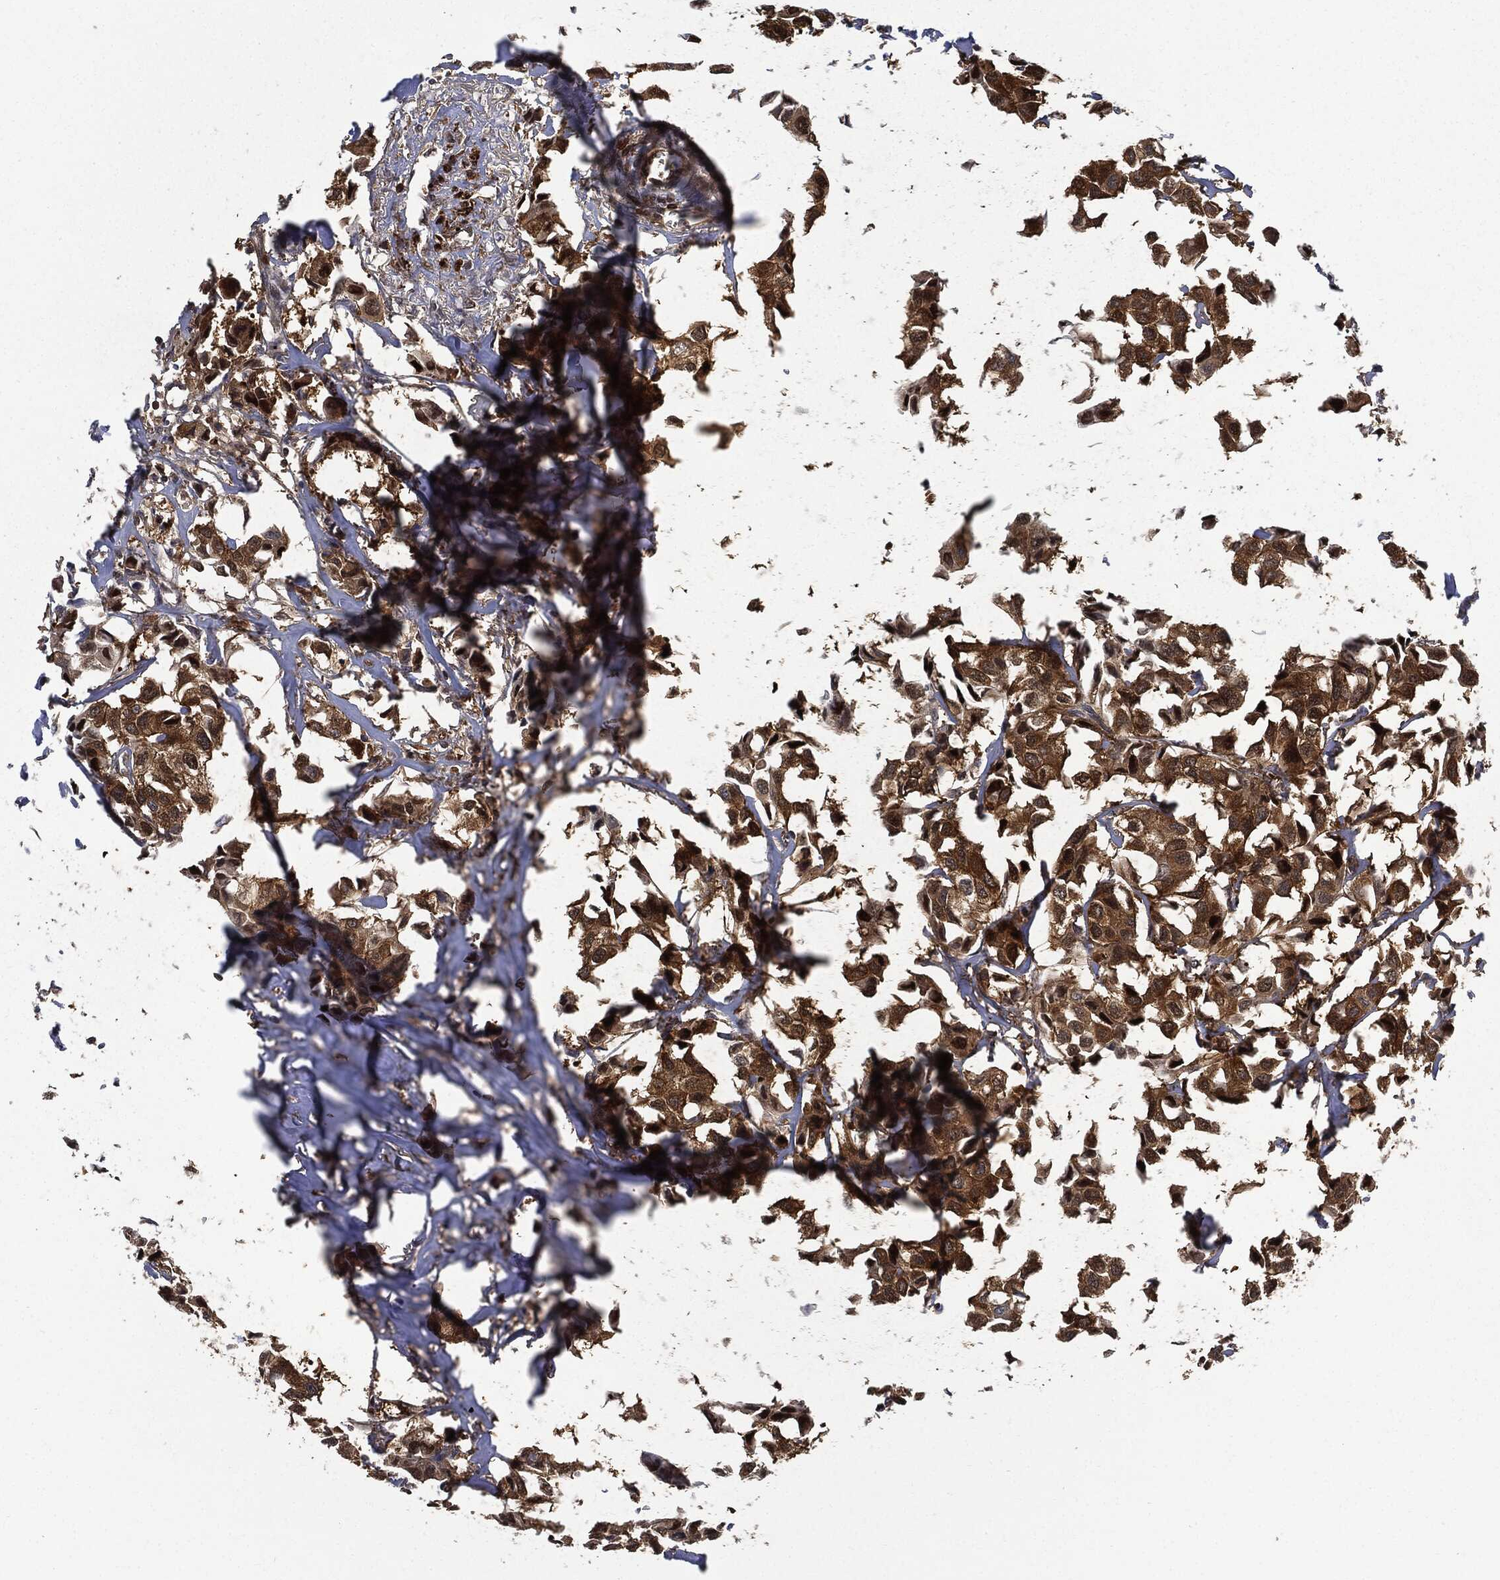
{"staining": {"intensity": "strong", "quantity": ">75%", "location": "cytoplasmic/membranous,nuclear"}, "tissue": "breast cancer", "cell_type": "Tumor cells", "image_type": "cancer", "snomed": [{"axis": "morphology", "description": "Duct carcinoma"}, {"axis": "topography", "description": "Breast"}], "caption": "An image of human infiltrating ductal carcinoma (breast) stained for a protein exhibits strong cytoplasmic/membranous and nuclear brown staining in tumor cells. (brown staining indicates protein expression, while blue staining denotes nuclei).", "gene": "PRDX2", "patient": {"sex": "female", "age": 80}}